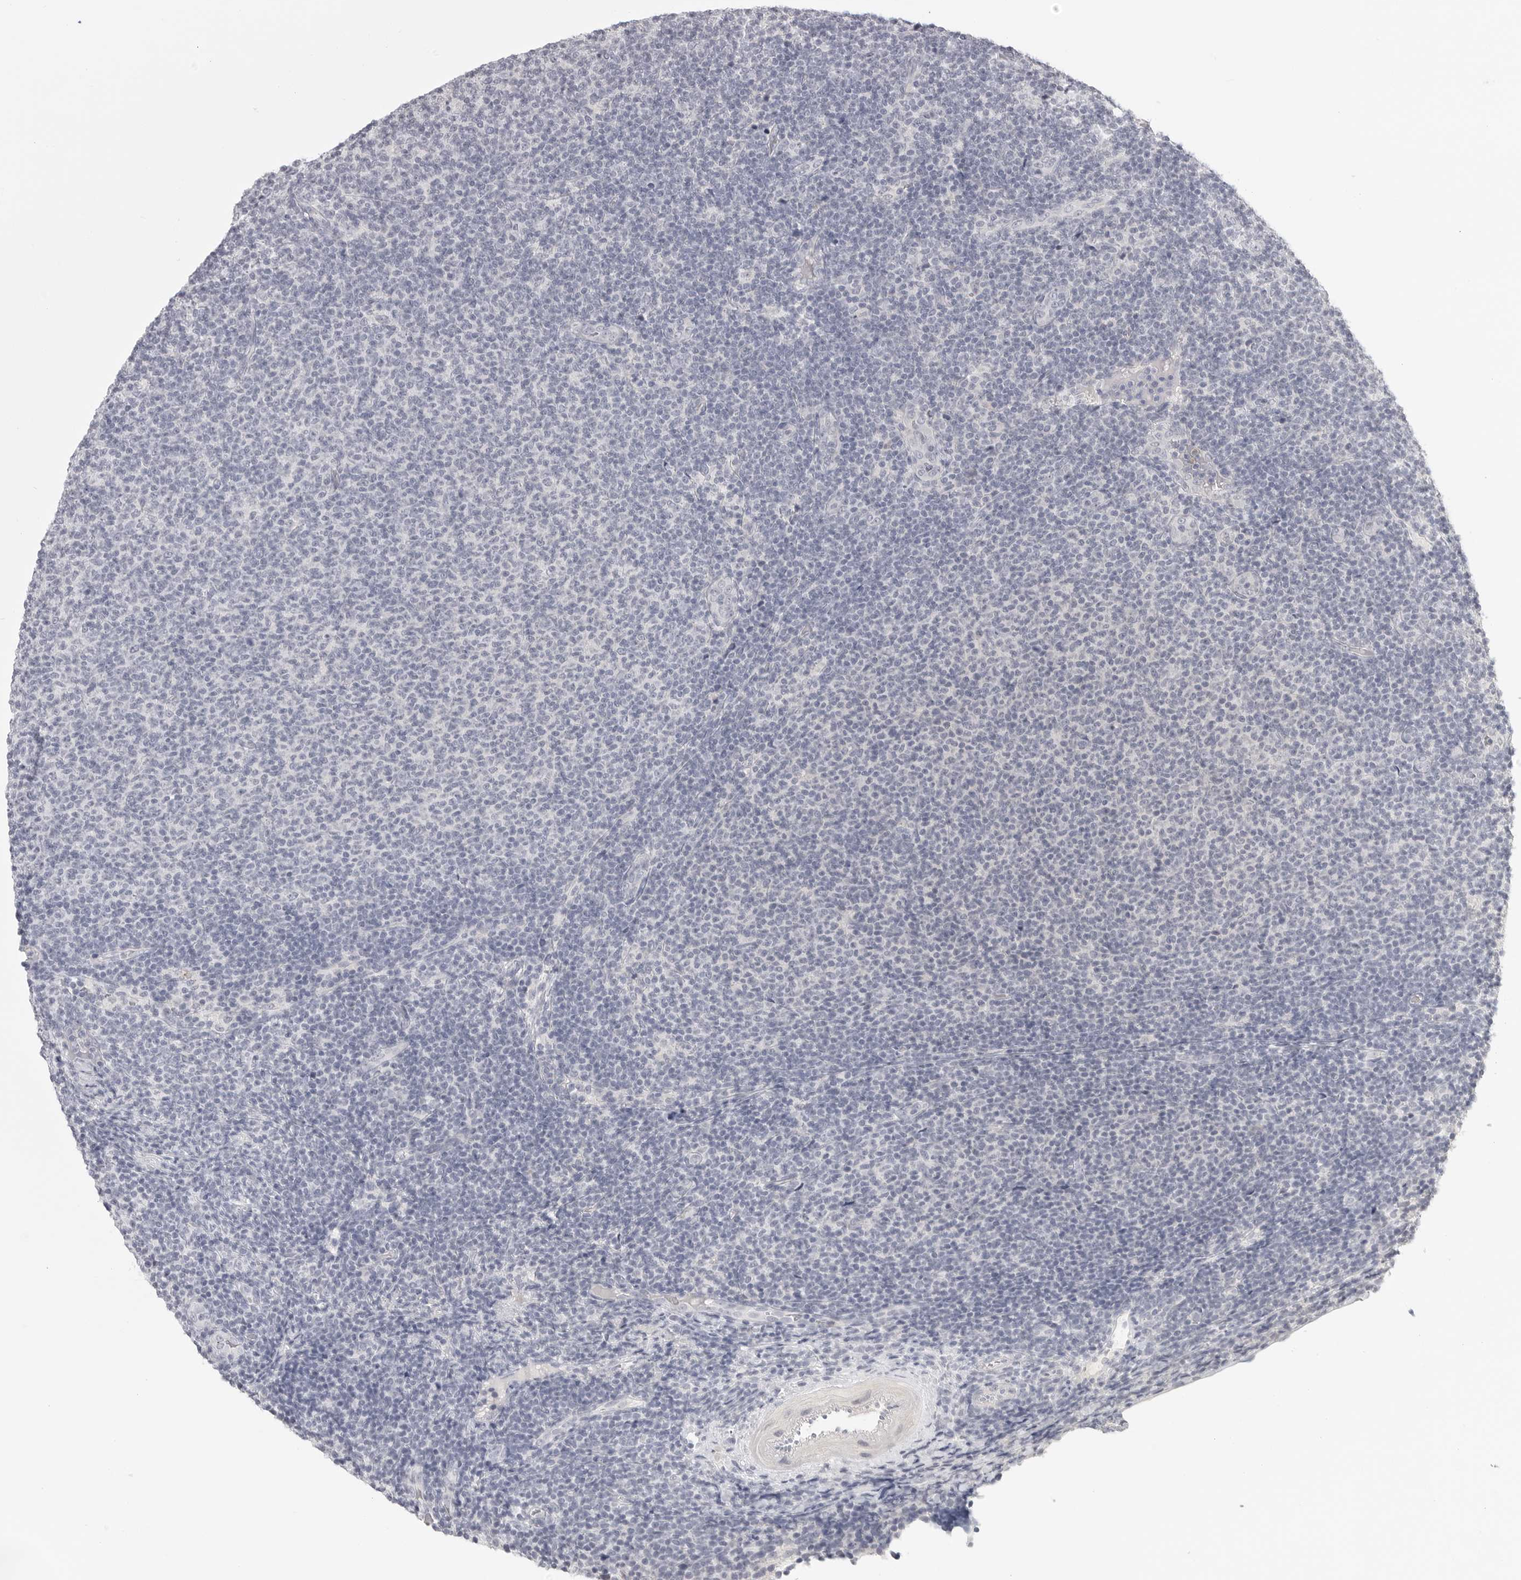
{"staining": {"intensity": "negative", "quantity": "none", "location": "none"}, "tissue": "lymphoma", "cell_type": "Tumor cells", "image_type": "cancer", "snomed": [{"axis": "morphology", "description": "Malignant lymphoma, non-Hodgkin's type, Low grade"}, {"axis": "topography", "description": "Lymph node"}], "caption": "Malignant lymphoma, non-Hodgkin's type (low-grade) was stained to show a protein in brown. There is no significant expression in tumor cells. (Stains: DAB IHC with hematoxylin counter stain, Microscopy: brightfield microscopy at high magnification).", "gene": "HMGCS2", "patient": {"sex": "male", "age": 66}}